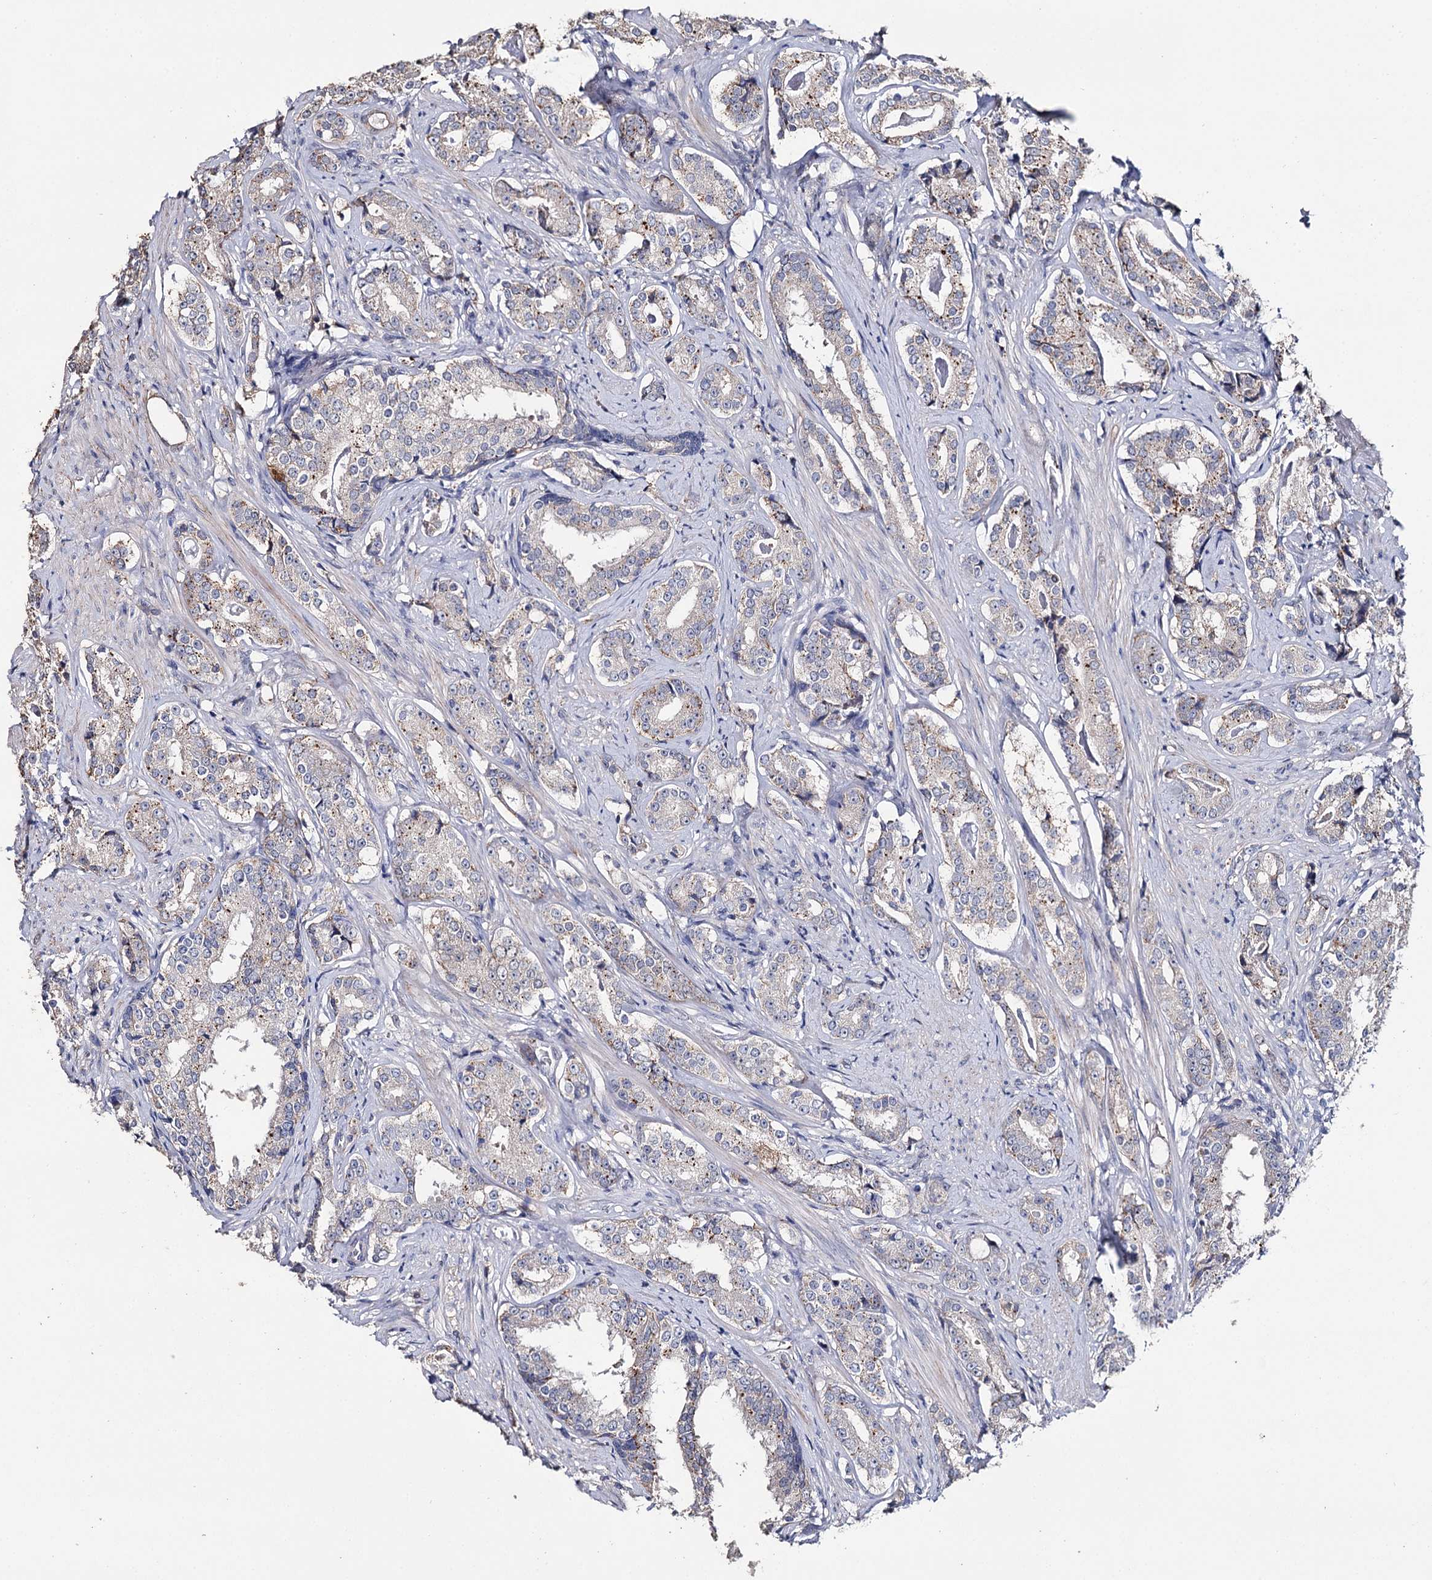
{"staining": {"intensity": "weak", "quantity": "25%-75%", "location": "cytoplasmic/membranous"}, "tissue": "prostate cancer", "cell_type": "Tumor cells", "image_type": "cancer", "snomed": [{"axis": "morphology", "description": "Adenocarcinoma, High grade"}, {"axis": "topography", "description": "Prostate"}], "caption": "Prostate cancer was stained to show a protein in brown. There is low levels of weak cytoplasmic/membranous positivity in approximately 25%-75% of tumor cells.", "gene": "DNAH6", "patient": {"sex": "male", "age": 58}}